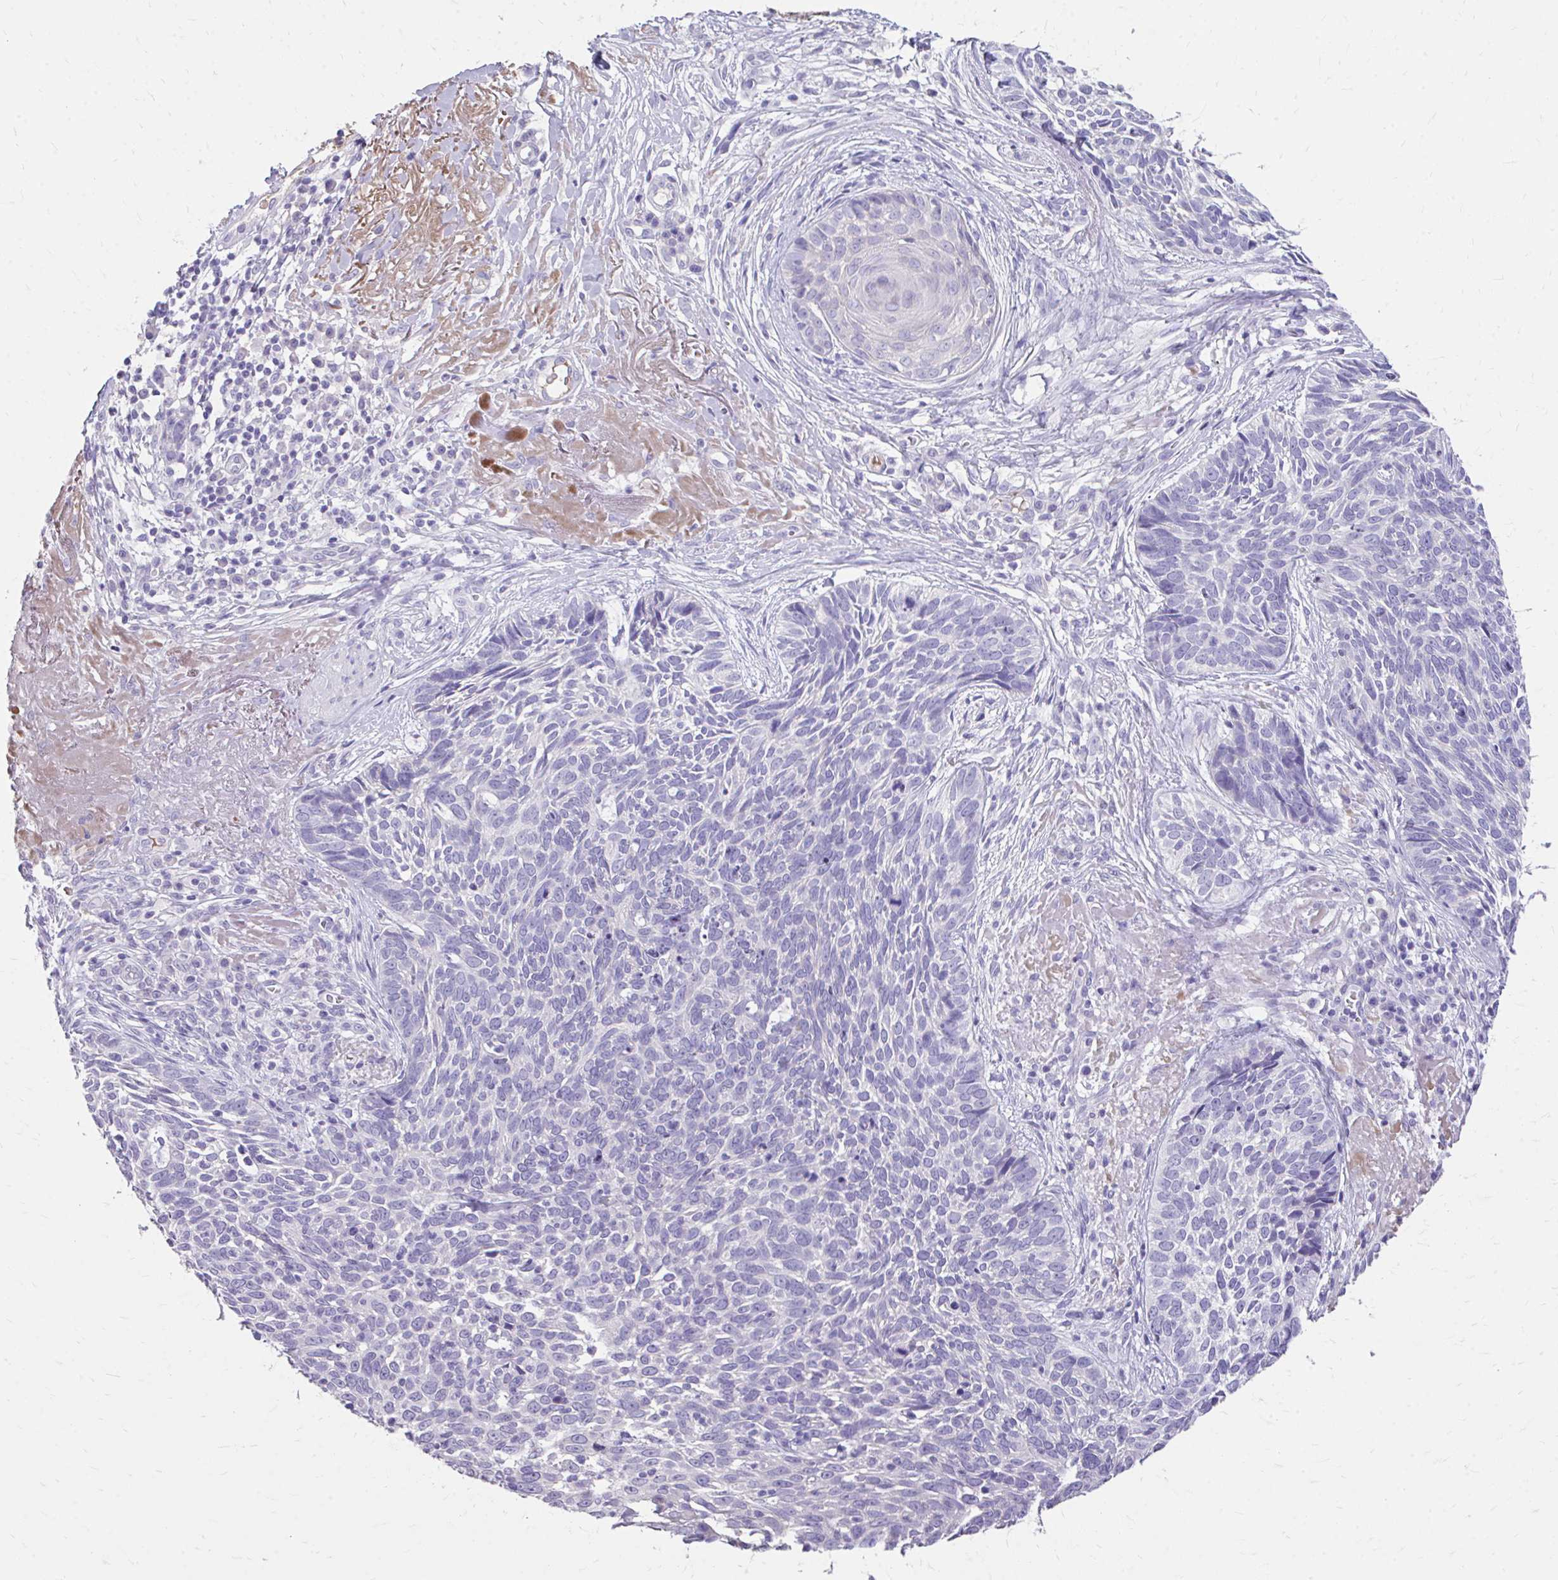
{"staining": {"intensity": "negative", "quantity": "none", "location": "none"}, "tissue": "skin cancer", "cell_type": "Tumor cells", "image_type": "cancer", "snomed": [{"axis": "morphology", "description": "Basal cell carcinoma"}, {"axis": "topography", "description": "Skin"}, {"axis": "topography", "description": "Skin of face"}], "caption": "Protein analysis of basal cell carcinoma (skin) exhibits no significant expression in tumor cells.", "gene": "CFH", "patient": {"sex": "female", "age": 95}}